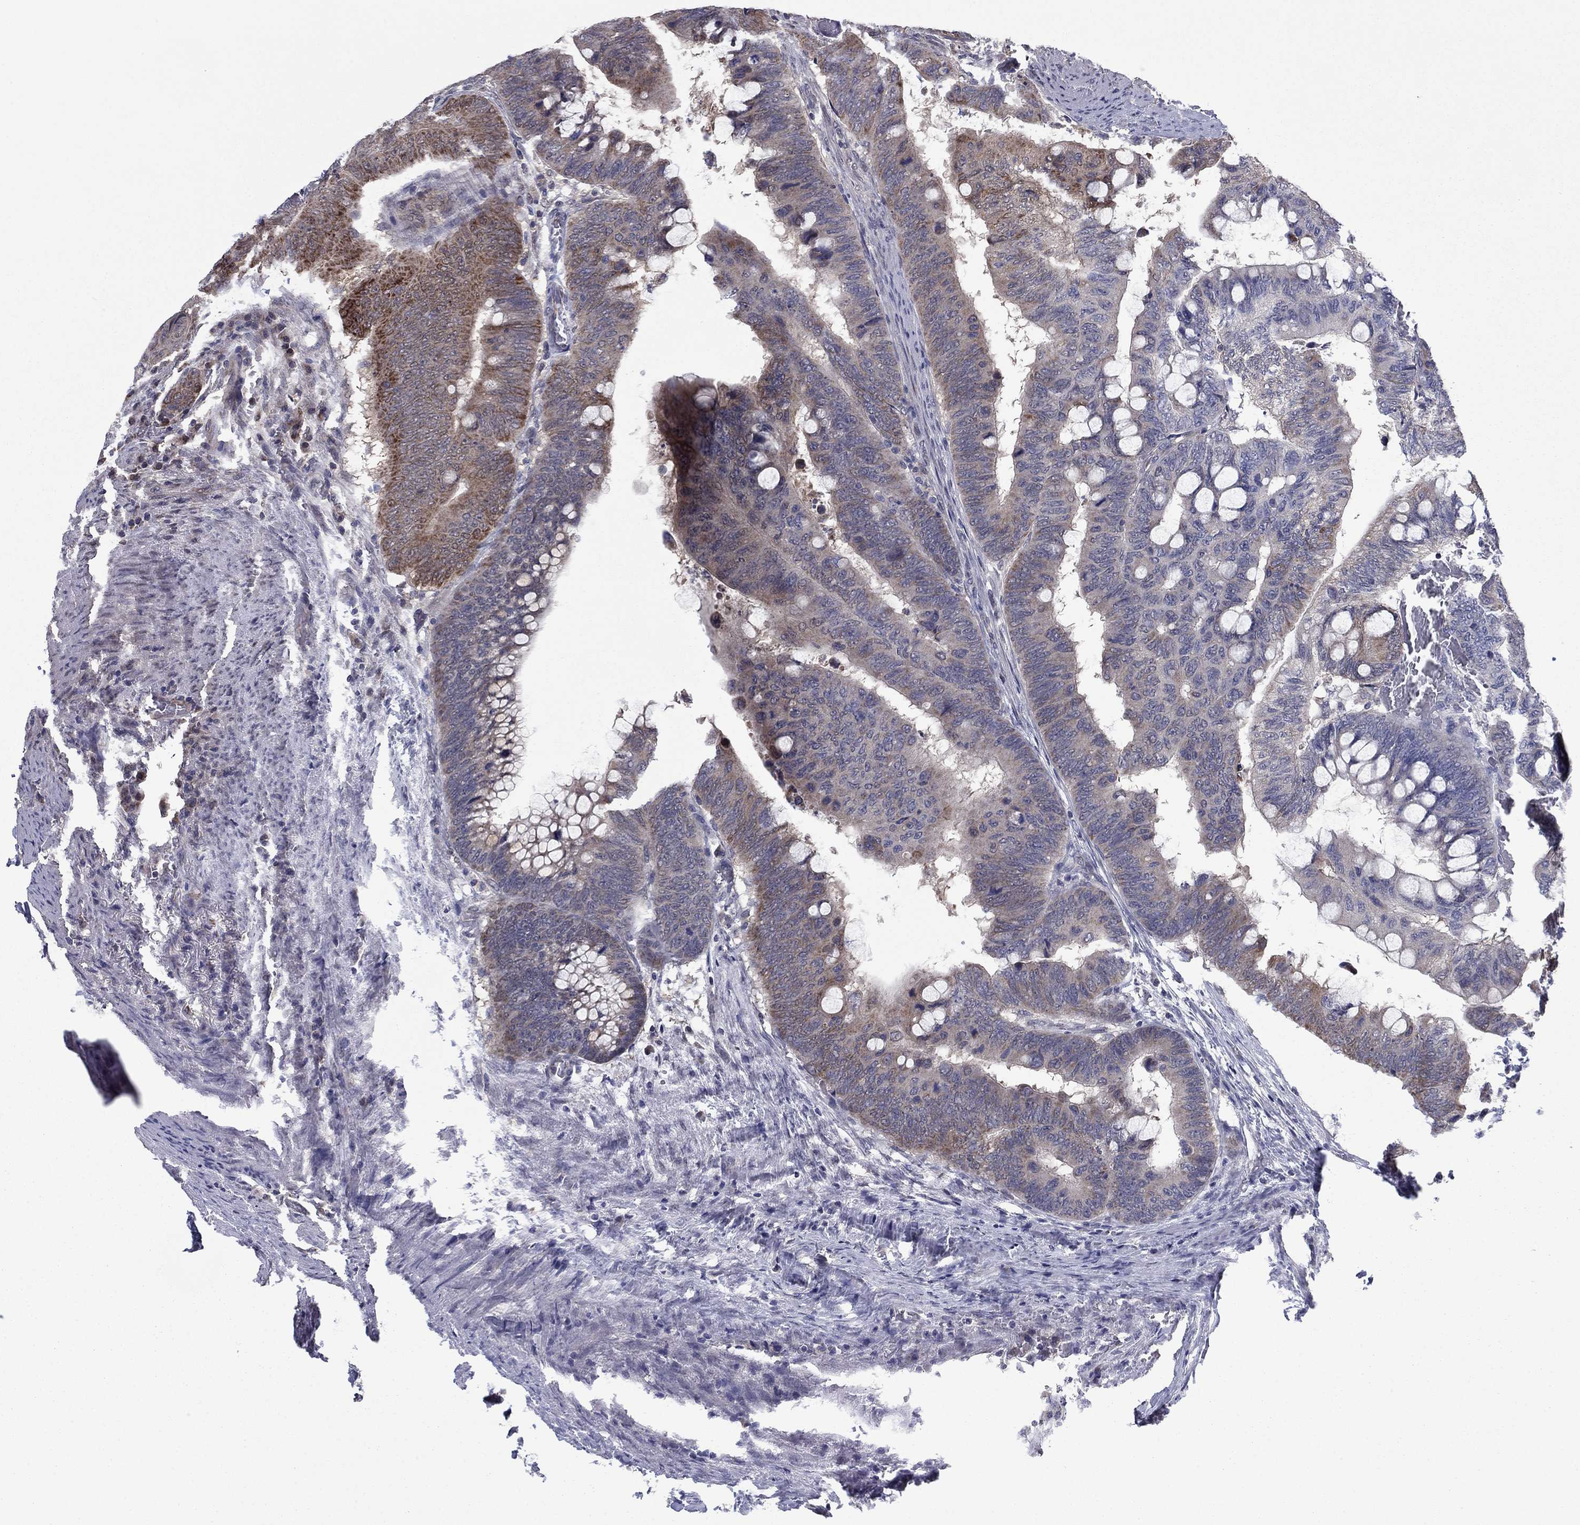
{"staining": {"intensity": "strong", "quantity": "<25%", "location": "cytoplasmic/membranous"}, "tissue": "colorectal cancer", "cell_type": "Tumor cells", "image_type": "cancer", "snomed": [{"axis": "morphology", "description": "Normal tissue, NOS"}, {"axis": "morphology", "description": "Adenocarcinoma, NOS"}, {"axis": "topography", "description": "Rectum"}, {"axis": "topography", "description": "Peripheral nerve tissue"}], "caption": "Tumor cells demonstrate strong cytoplasmic/membranous positivity in about <25% of cells in colorectal adenocarcinoma.", "gene": "GRHPR", "patient": {"sex": "male", "age": 92}}